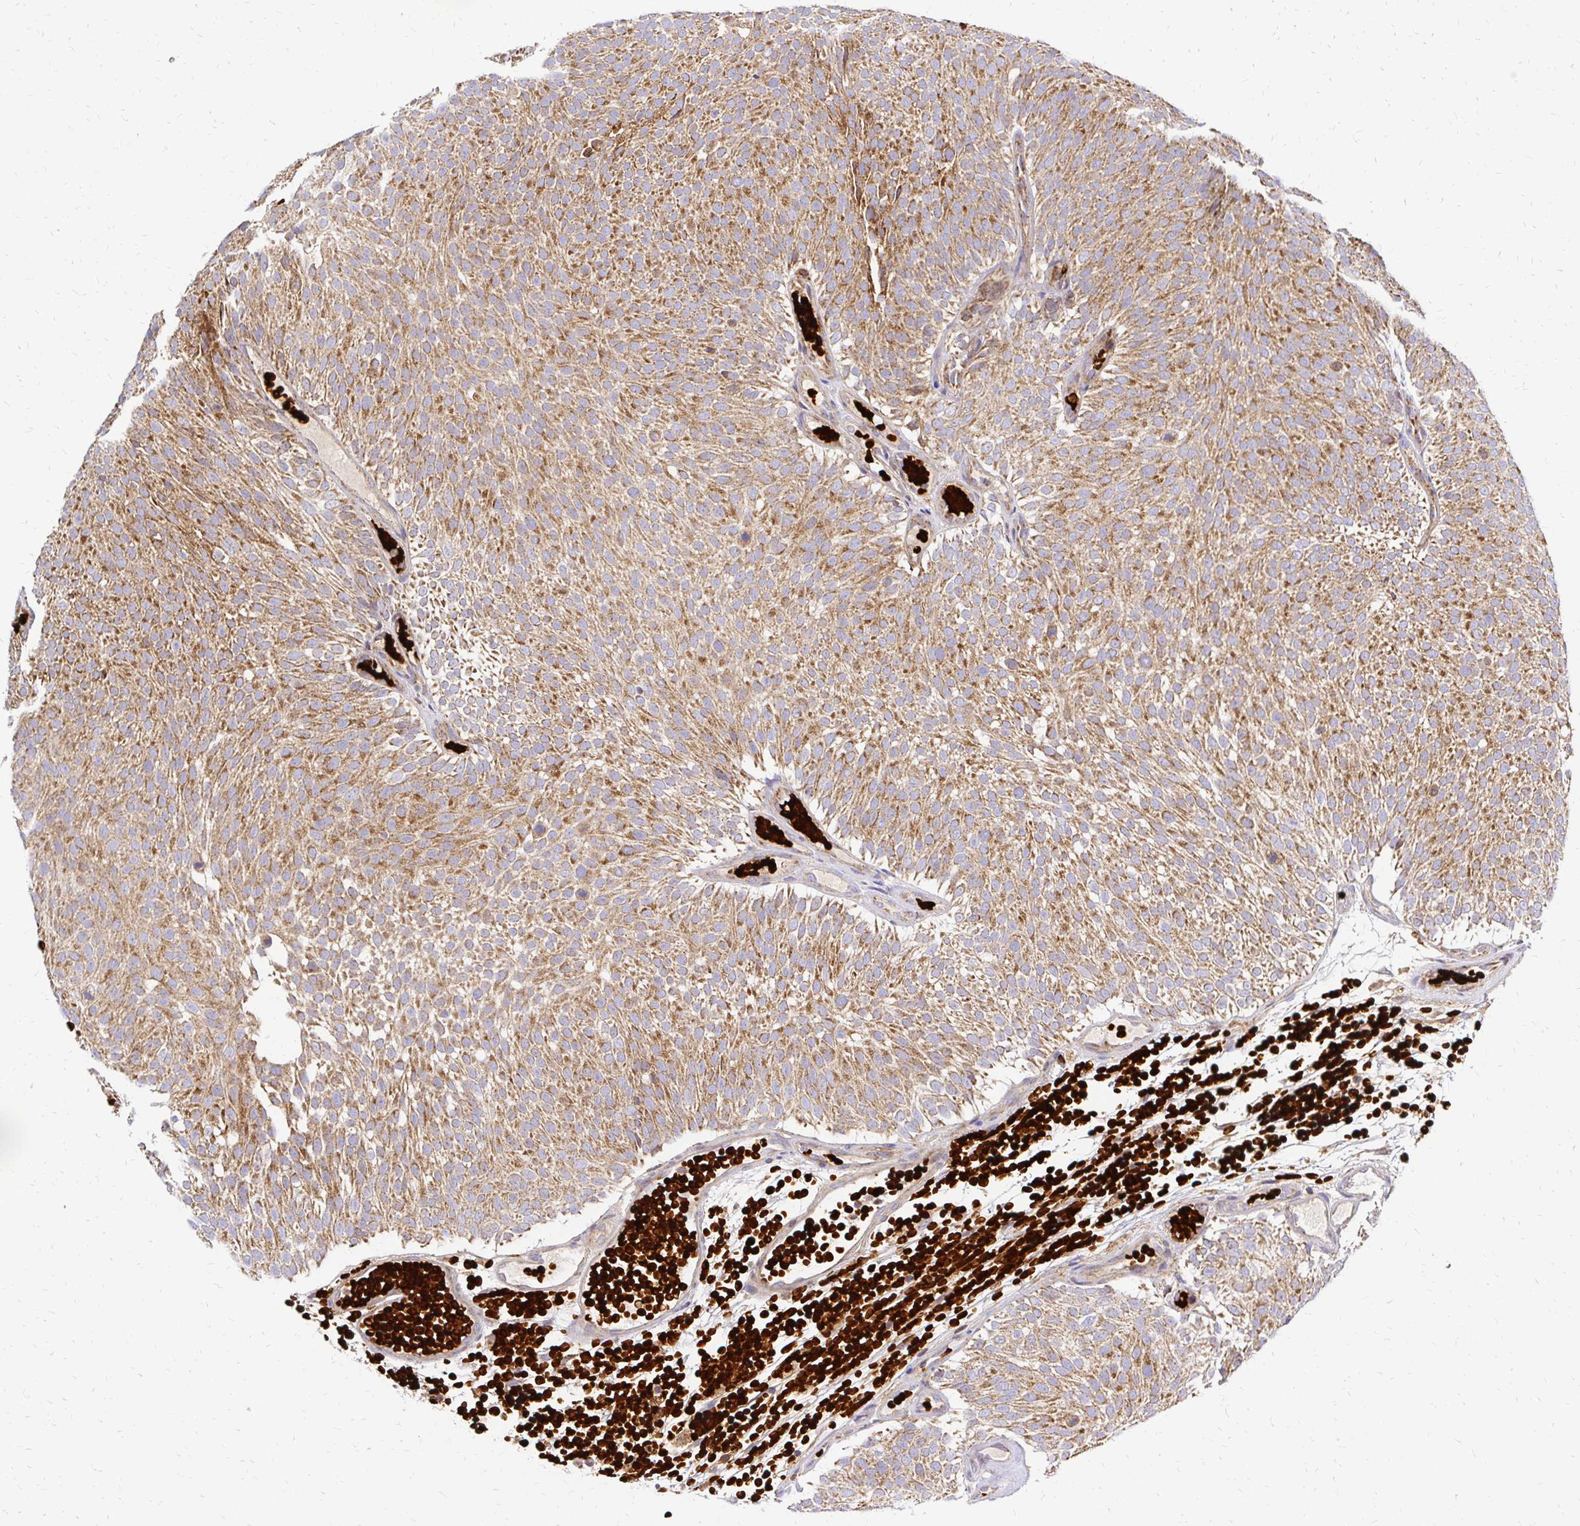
{"staining": {"intensity": "moderate", "quantity": ">75%", "location": "cytoplasmic/membranous"}, "tissue": "urothelial cancer", "cell_type": "Tumor cells", "image_type": "cancer", "snomed": [{"axis": "morphology", "description": "Urothelial carcinoma, Low grade"}, {"axis": "topography", "description": "Urinary bladder"}], "caption": "Low-grade urothelial carcinoma tissue demonstrates moderate cytoplasmic/membranous positivity in about >75% of tumor cells, visualized by immunohistochemistry. Immunohistochemistry stains the protein in brown and the nuclei are stained blue.", "gene": "MRPL13", "patient": {"sex": "male", "age": 78}}